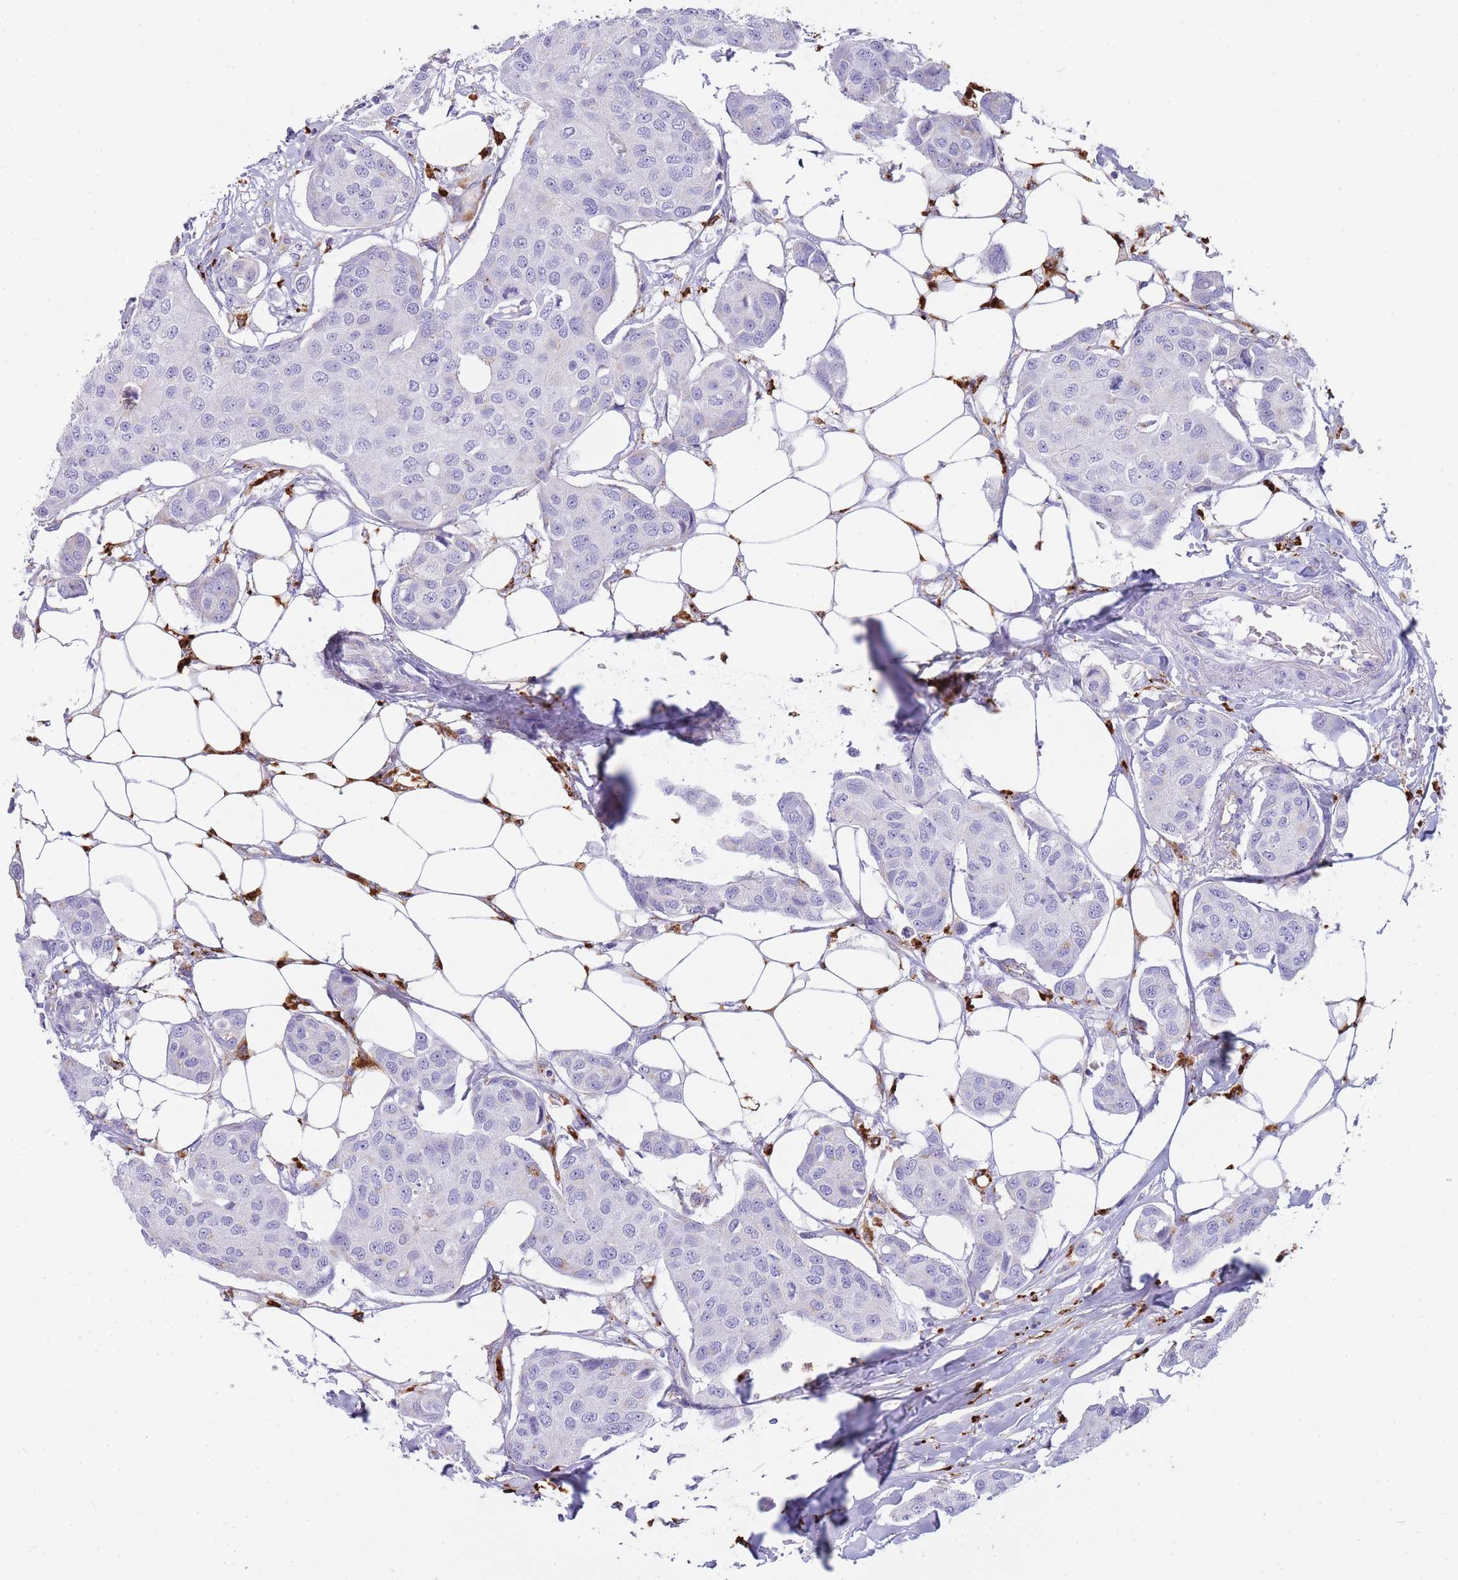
{"staining": {"intensity": "negative", "quantity": "none", "location": "none"}, "tissue": "breast cancer", "cell_type": "Tumor cells", "image_type": "cancer", "snomed": [{"axis": "morphology", "description": "Duct carcinoma"}, {"axis": "topography", "description": "Breast"}, {"axis": "topography", "description": "Lymph node"}], "caption": "IHC of breast cancer (infiltrating ductal carcinoma) shows no positivity in tumor cells.", "gene": "GAA", "patient": {"sex": "female", "age": 80}}